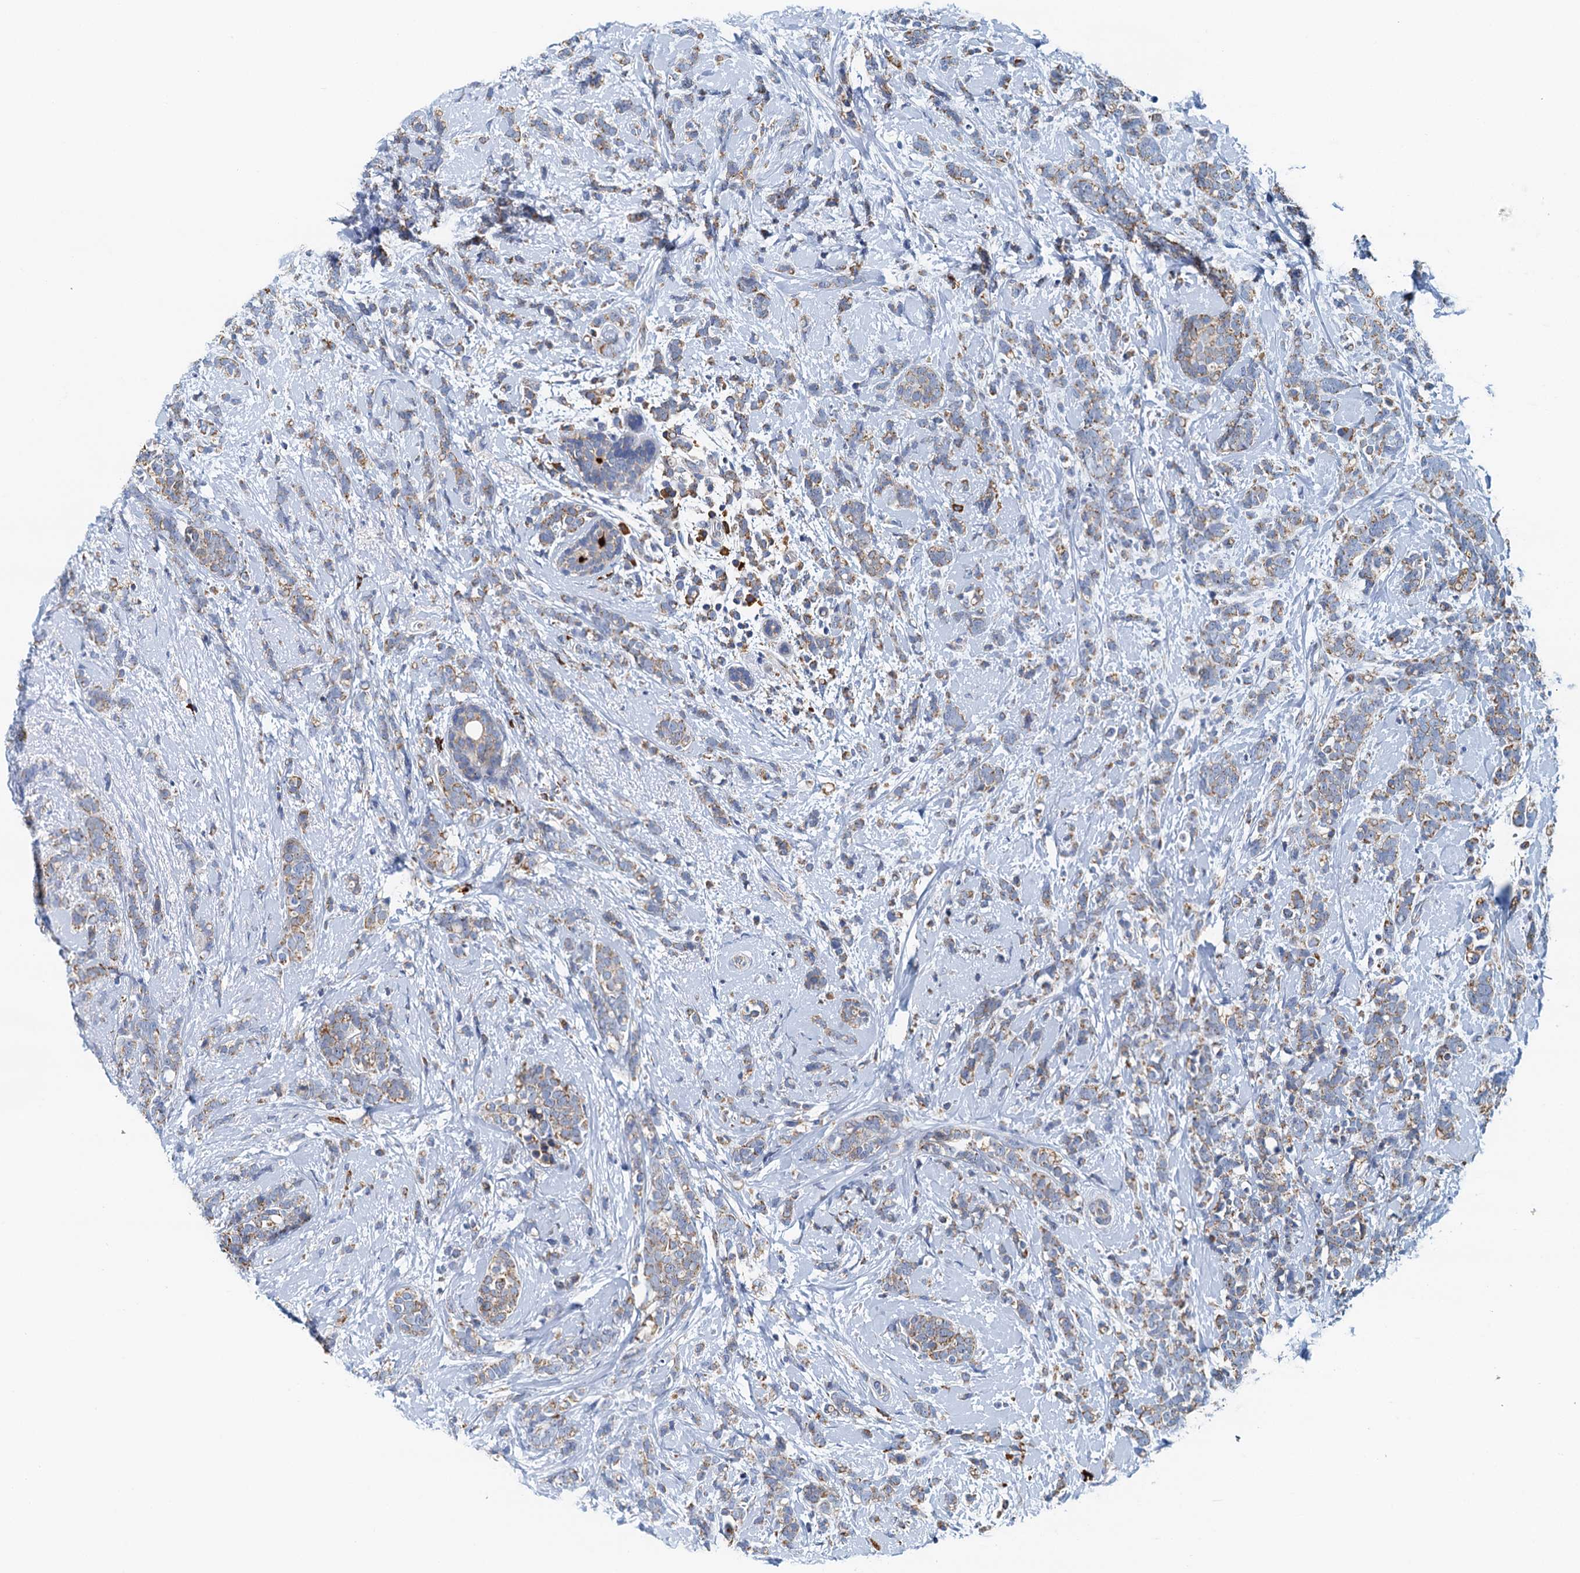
{"staining": {"intensity": "moderate", "quantity": "25%-75%", "location": "cytoplasmic/membranous"}, "tissue": "breast cancer", "cell_type": "Tumor cells", "image_type": "cancer", "snomed": [{"axis": "morphology", "description": "Lobular carcinoma"}, {"axis": "topography", "description": "Breast"}], "caption": "Lobular carcinoma (breast) stained for a protein exhibits moderate cytoplasmic/membranous positivity in tumor cells. Nuclei are stained in blue.", "gene": "POC1A", "patient": {"sex": "female", "age": 58}}